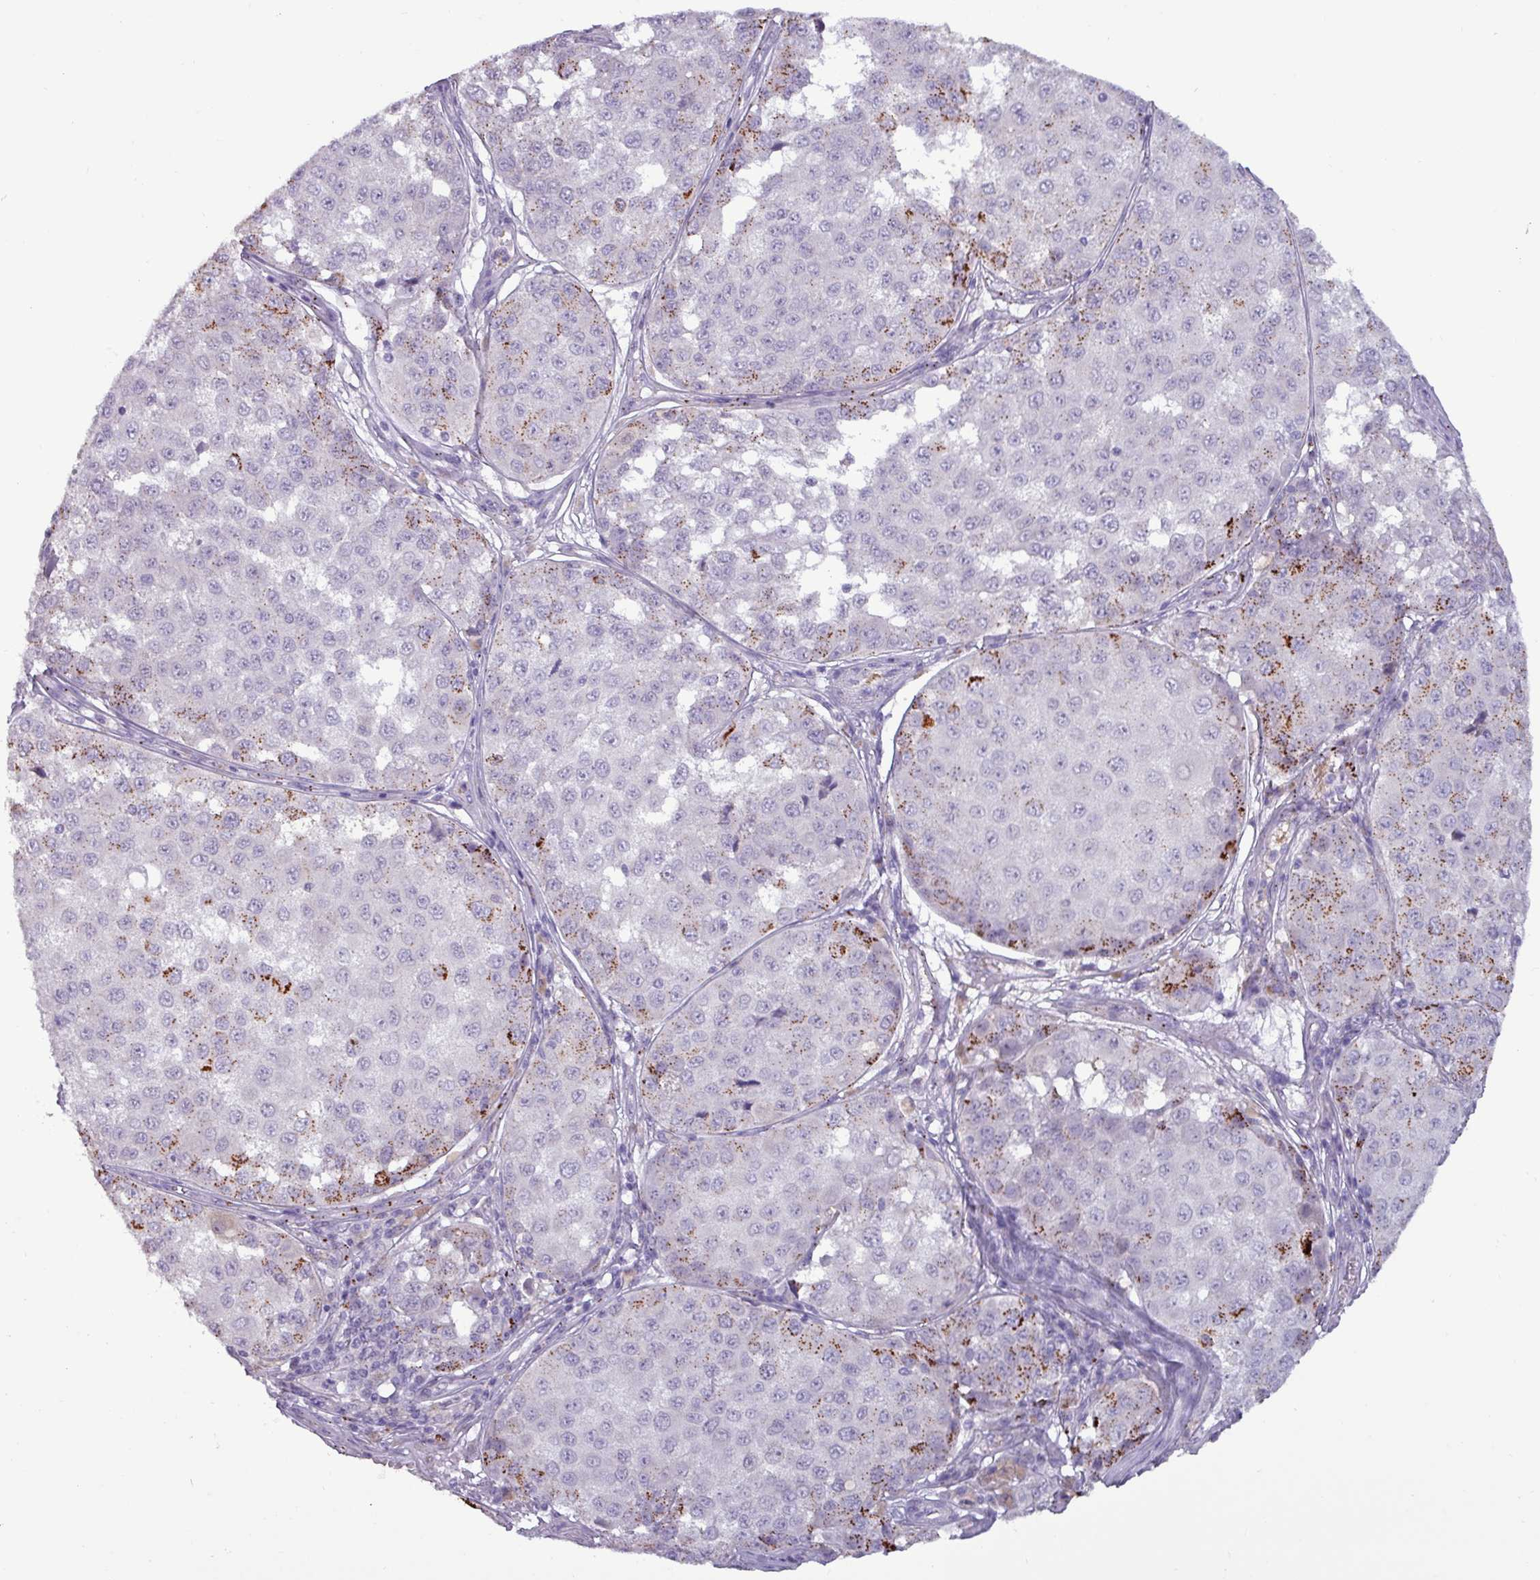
{"staining": {"intensity": "strong", "quantity": "25%-75%", "location": "cytoplasmic/membranous"}, "tissue": "melanoma", "cell_type": "Tumor cells", "image_type": "cancer", "snomed": [{"axis": "morphology", "description": "Malignant melanoma, NOS"}, {"axis": "topography", "description": "Skin"}], "caption": "Melanoma stained with immunohistochemistry (IHC) demonstrates strong cytoplasmic/membranous expression in about 25%-75% of tumor cells. Nuclei are stained in blue.", "gene": "PLIN2", "patient": {"sex": "male", "age": 64}}